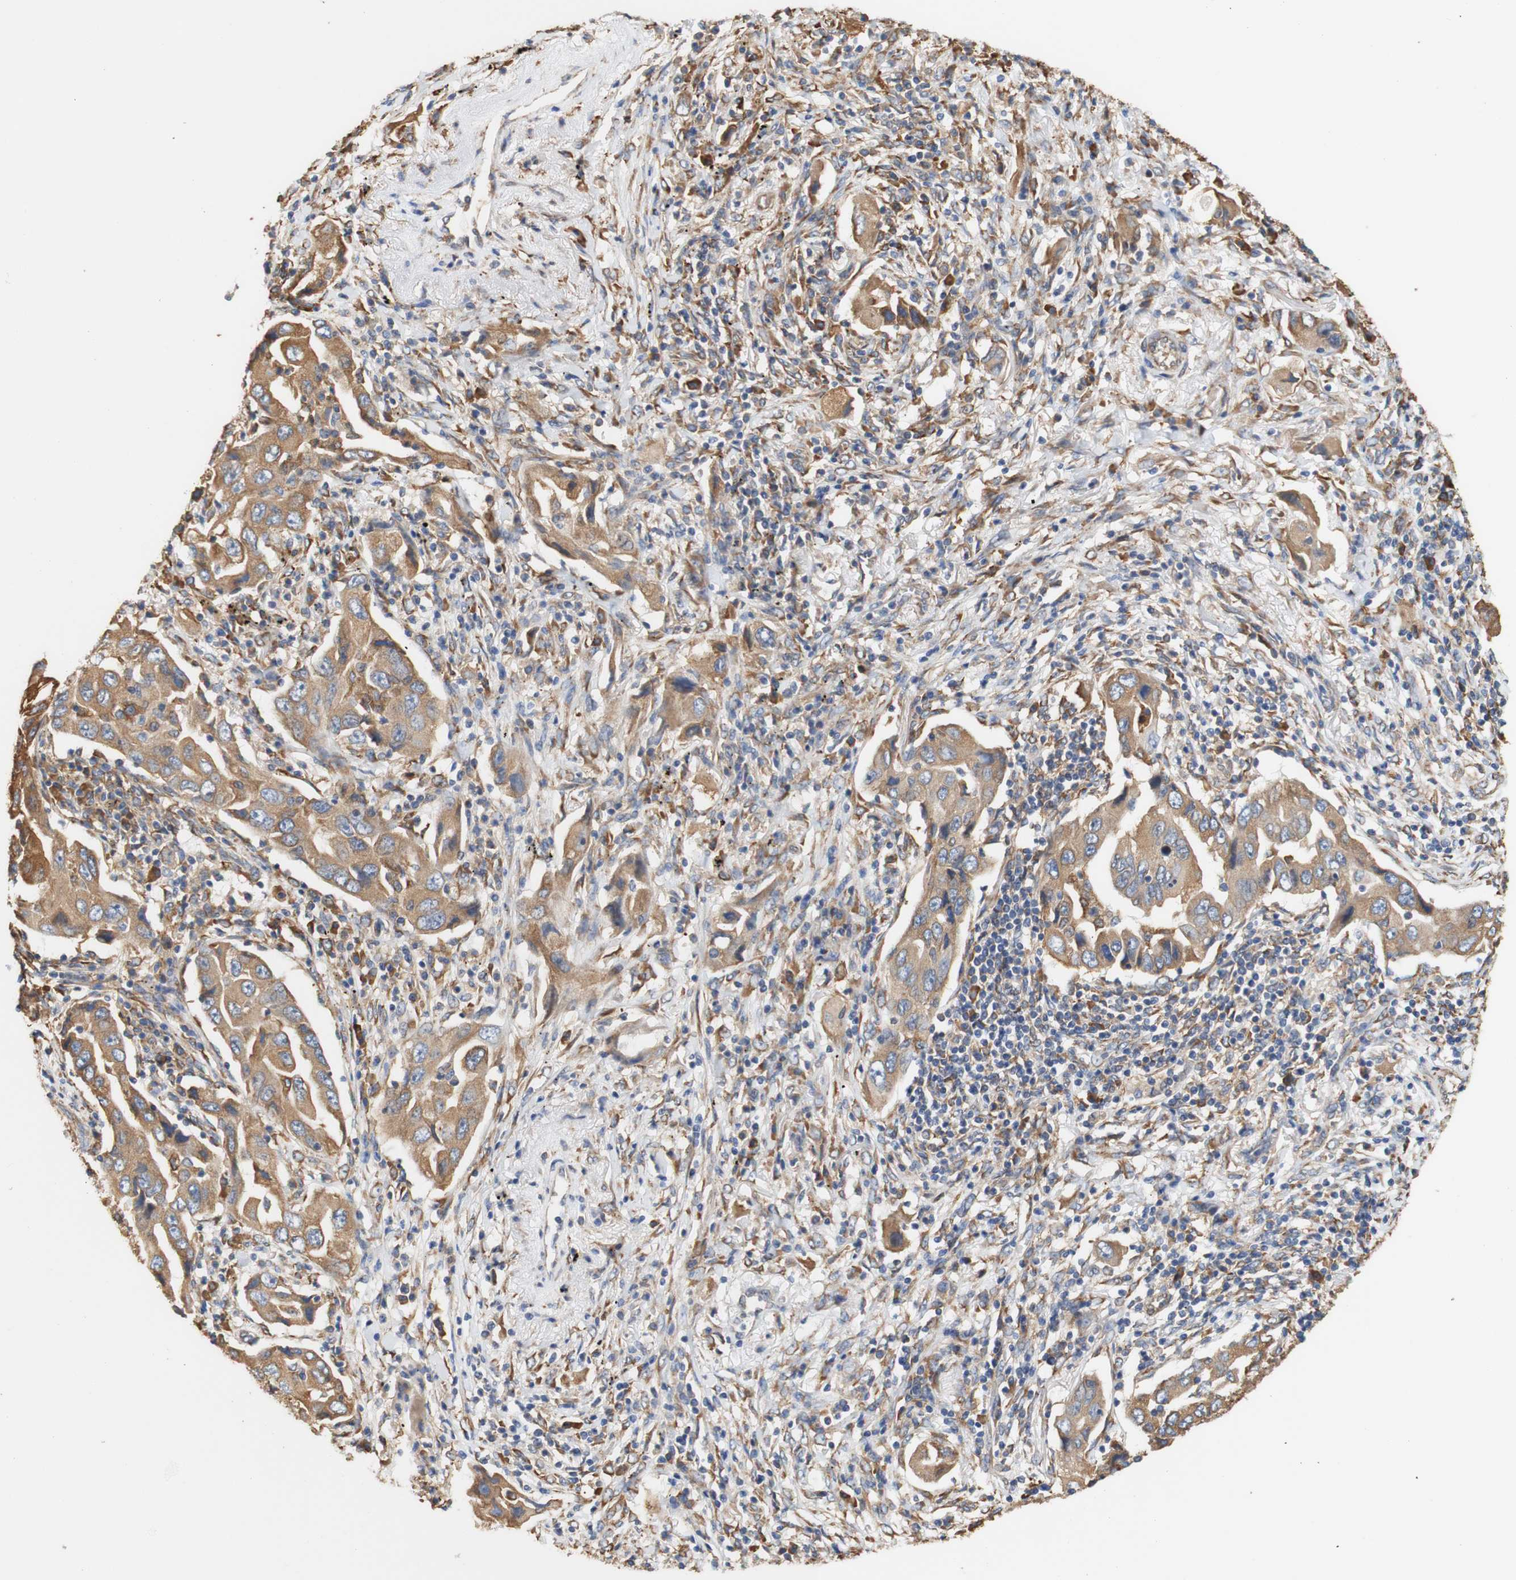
{"staining": {"intensity": "moderate", "quantity": ">75%", "location": "cytoplasmic/membranous"}, "tissue": "lung cancer", "cell_type": "Tumor cells", "image_type": "cancer", "snomed": [{"axis": "morphology", "description": "Adenocarcinoma, NOS"}, {"axis": "topography", "description": "Lung"}], "caption": "Moderate cytoplasmic/membranous staining is appreciated in approximately >75% of tumor cells in lung cancer.", "gene": "EIF2AK4", "patient": {"sex": "female", "age": 65}}